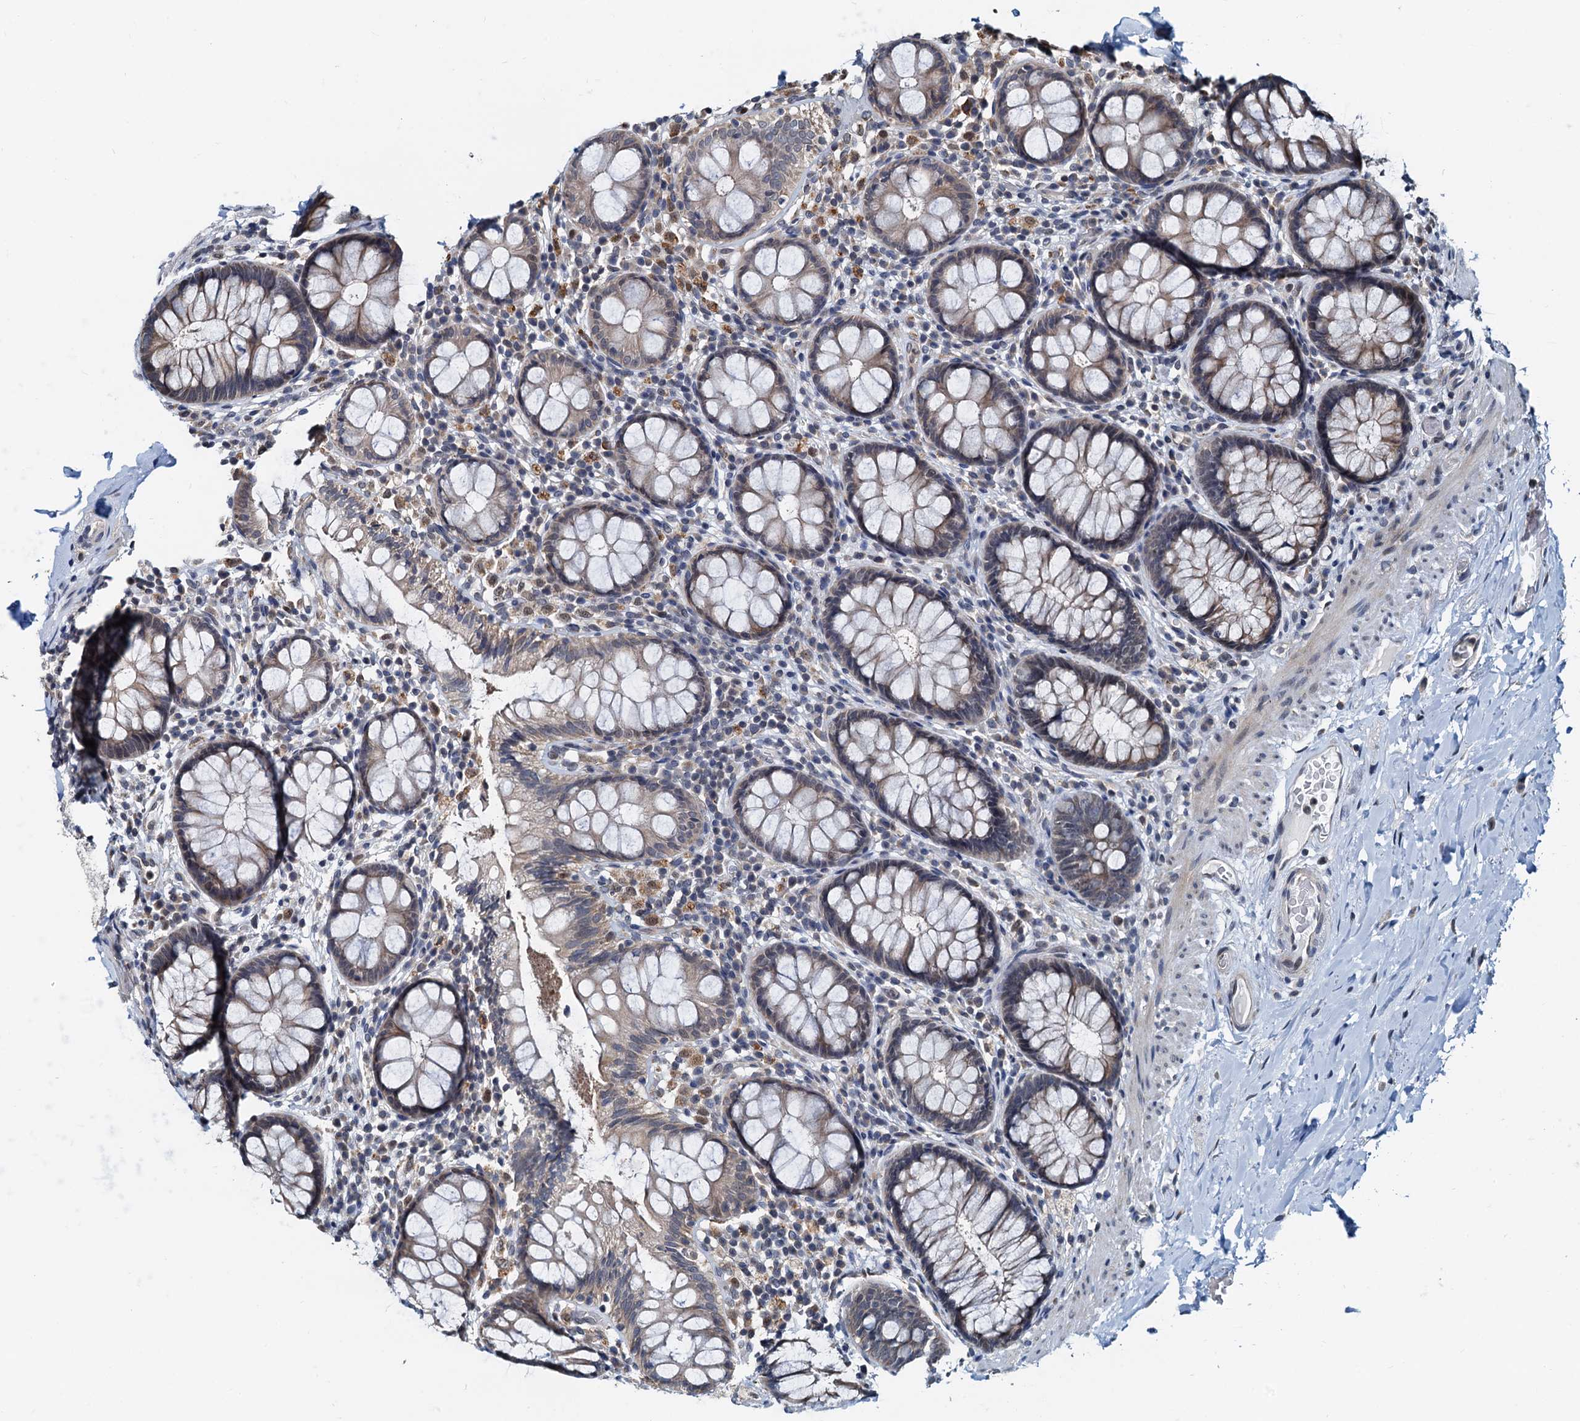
{"staining": {"intensity": "moderate", "quantity": "25%-75%", "location": "cytoplasmic/membranous"}, "tissue": "rectum", "cell_type": "Glandular cells", "image_type": "normal", "snomed": [{"axis": "morphology", "description": "Normal tissue, NOS"}, {"axis": "topography", "description": "Rectum"}], "caption": "Immunohistochemistry (IHC) image of benign human rectum stained for a protein (brown), which shows medium levels of moderate cytoplasmic/membranous staining in approximately 25%-75% of glandular cells.", "gene": "MCMBP", "patient": {"sex": "male", "age": 83}}